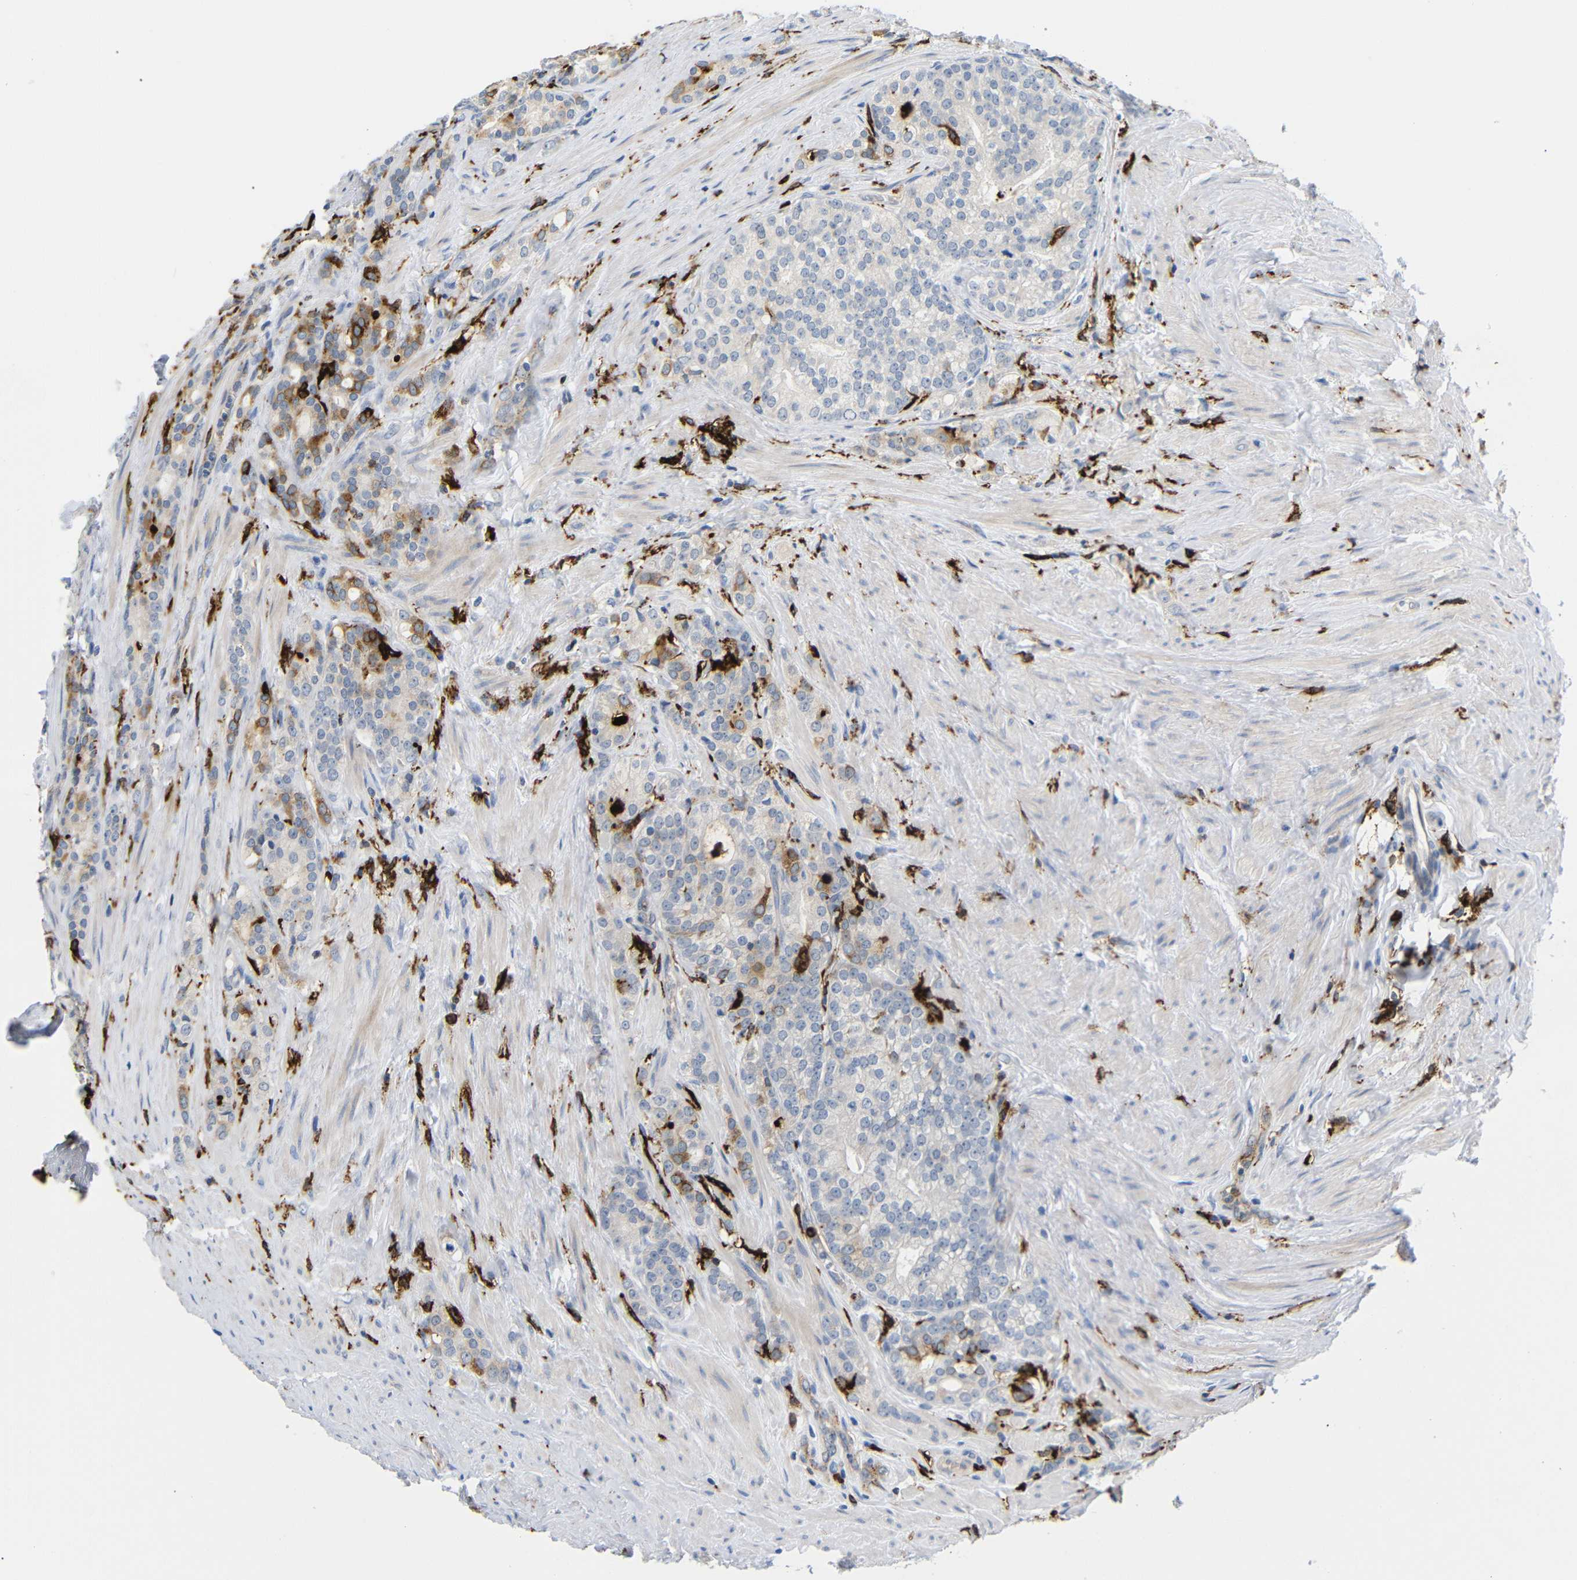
{"staining": {"intensity": "moderate", "quantity": "<25%", "location": "cytoplasmic/membranous"}, "tissue": "prostate cancer", "cell_type": "Tumor cells", "image_type": "cancer", "snomed": [{"axis": "morphology", "description": "Adenocarcinoma, Low grade"}, {"axis": "topography", "description": "Prostate"}], "caption": "High-magnification brightfield microscopy of prostate cancer stained with DAB (brown) and counterstained with hematoxylin (blue). tumor cells exhibit moderate cytoplasmic/membranous staining is appreciated in approximately<25% of cells. Using DAB (3,3'-diaminobenzidine) (brown) and hematoxylin (blue) stains, captured at high magnification using brightfield microscopy.", "gene": "HLA-DQB1", "patient": {"sex": "male", "age": 71}}